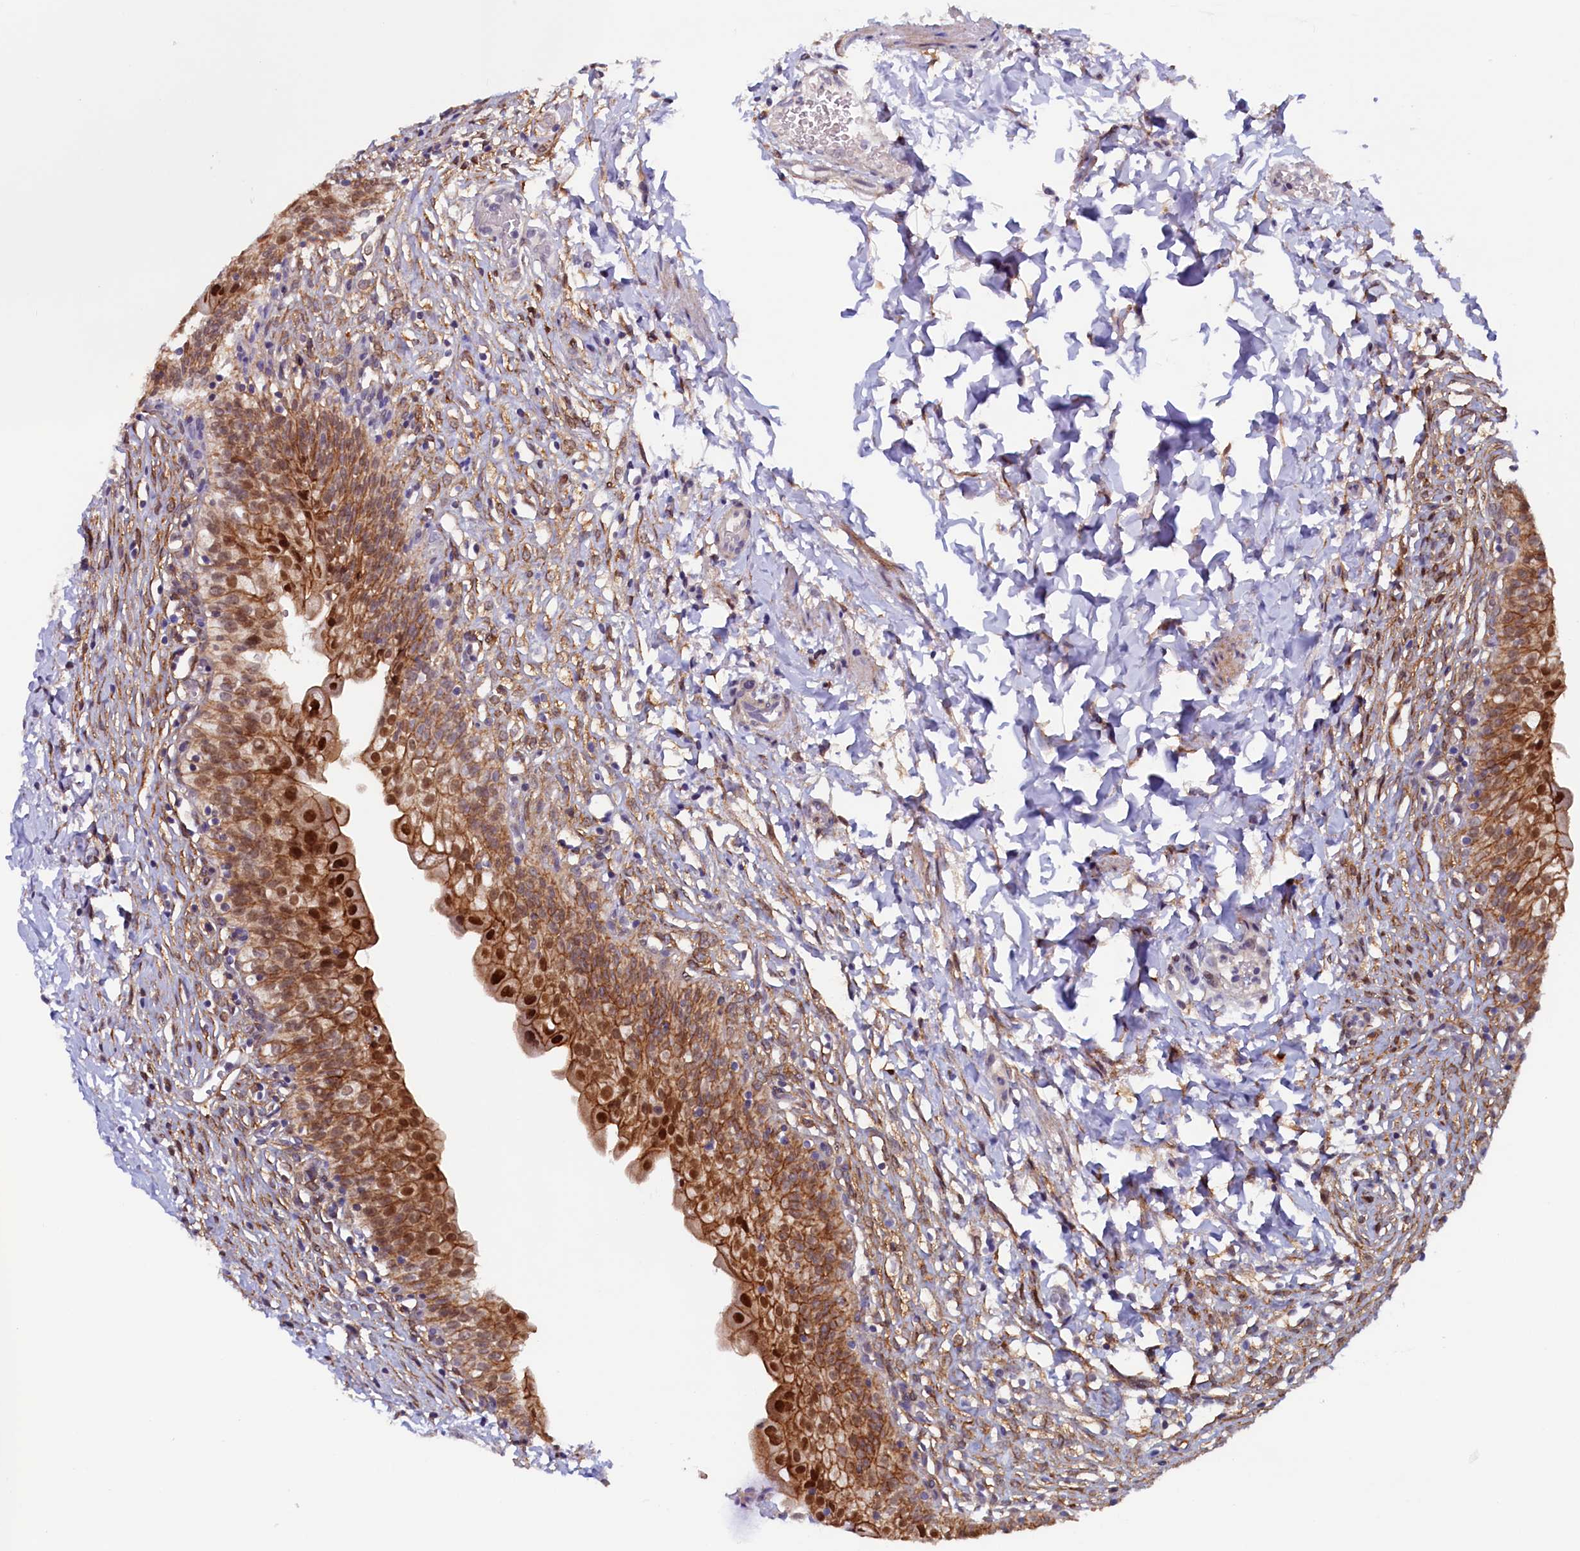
{"staining": {"intensity": "strong", "quantity": ">75%", "location": "cytoplasmic/membranous,nuclear"}, "tissue": "urinary bladder", "cell_type": "Urothelial cells", "image_type": "normal", "snomed": [{"axis": "morphology", "description": "Normal tissue, NOS"}, {"axis": "topography", "description": "Urinary bladder"}], "caption": "The image demonstrates staining of normal urinary bladder, revealing strong cytoplasmic/membranous,nuclear protein staining (brown color) within urothelial cells. The protein is stained brown, and the nuclei are stained in blue (DAB (3,3'-diaminobenzidine) IHC with brightfield microscopy, high magnification).", "gene": "PACSIN3", "patient": {"sex": "male", "age": 55}}